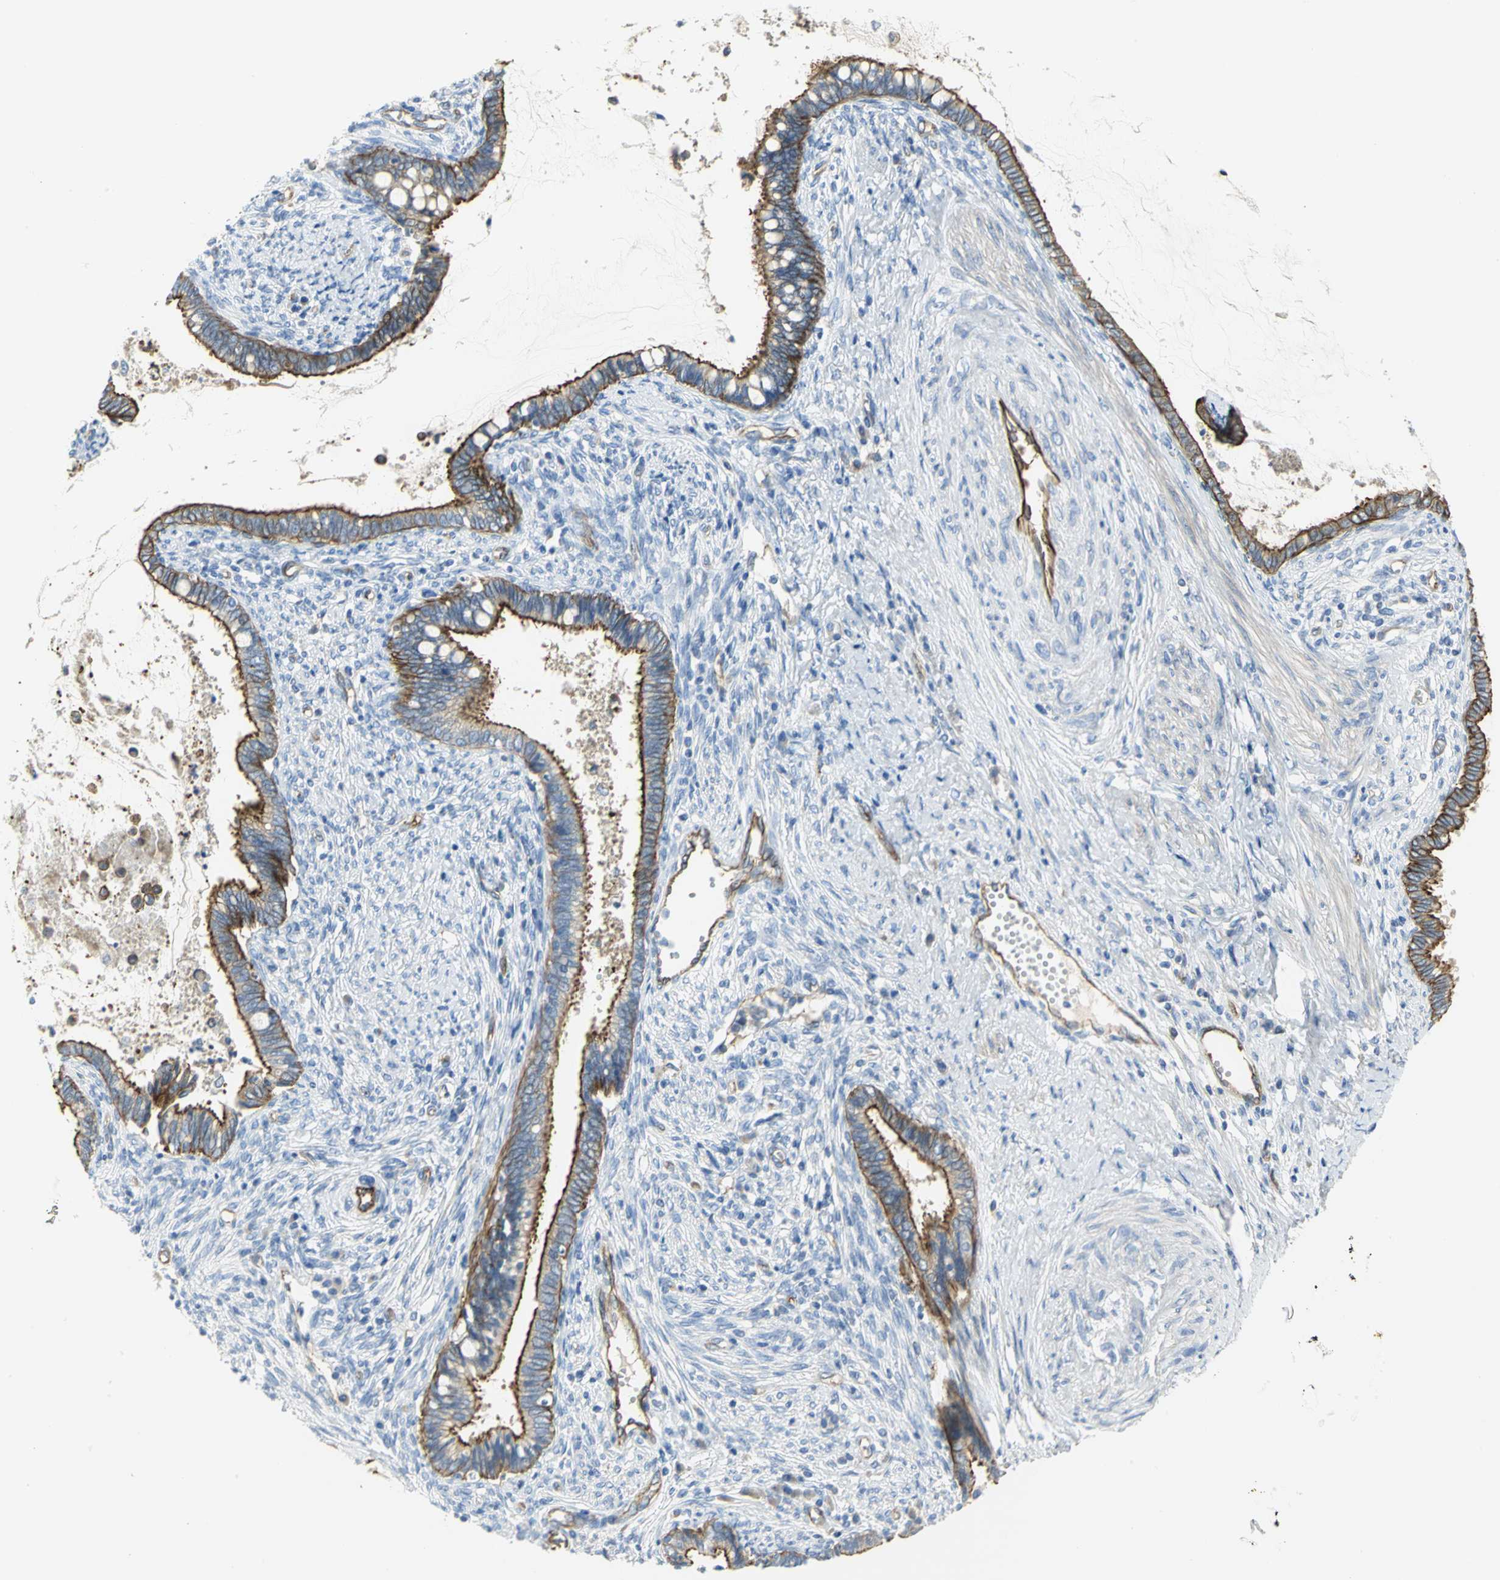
{"staining": {"intensity": "strong", "quantity": ">75%", "location": "cytoplasmic/membranous"}, "tissue": "cervical cancer", "cell_type": "Tumor cells", "image_type": "cancer", "snomed": [{"axis": "morphology", "description": "Adenocarcinoma, NOS"}, {"axis": "topography", "description": "Cervix"}], "caption": "Approximately >75% of tumor cells in cervical cancer exhibit strong cytoplasmic/membranous protein positivity as visualized by brown immunohistochemical staining.", "gene": "FLNB", "patient": {"sex": "female", "age": 44}}